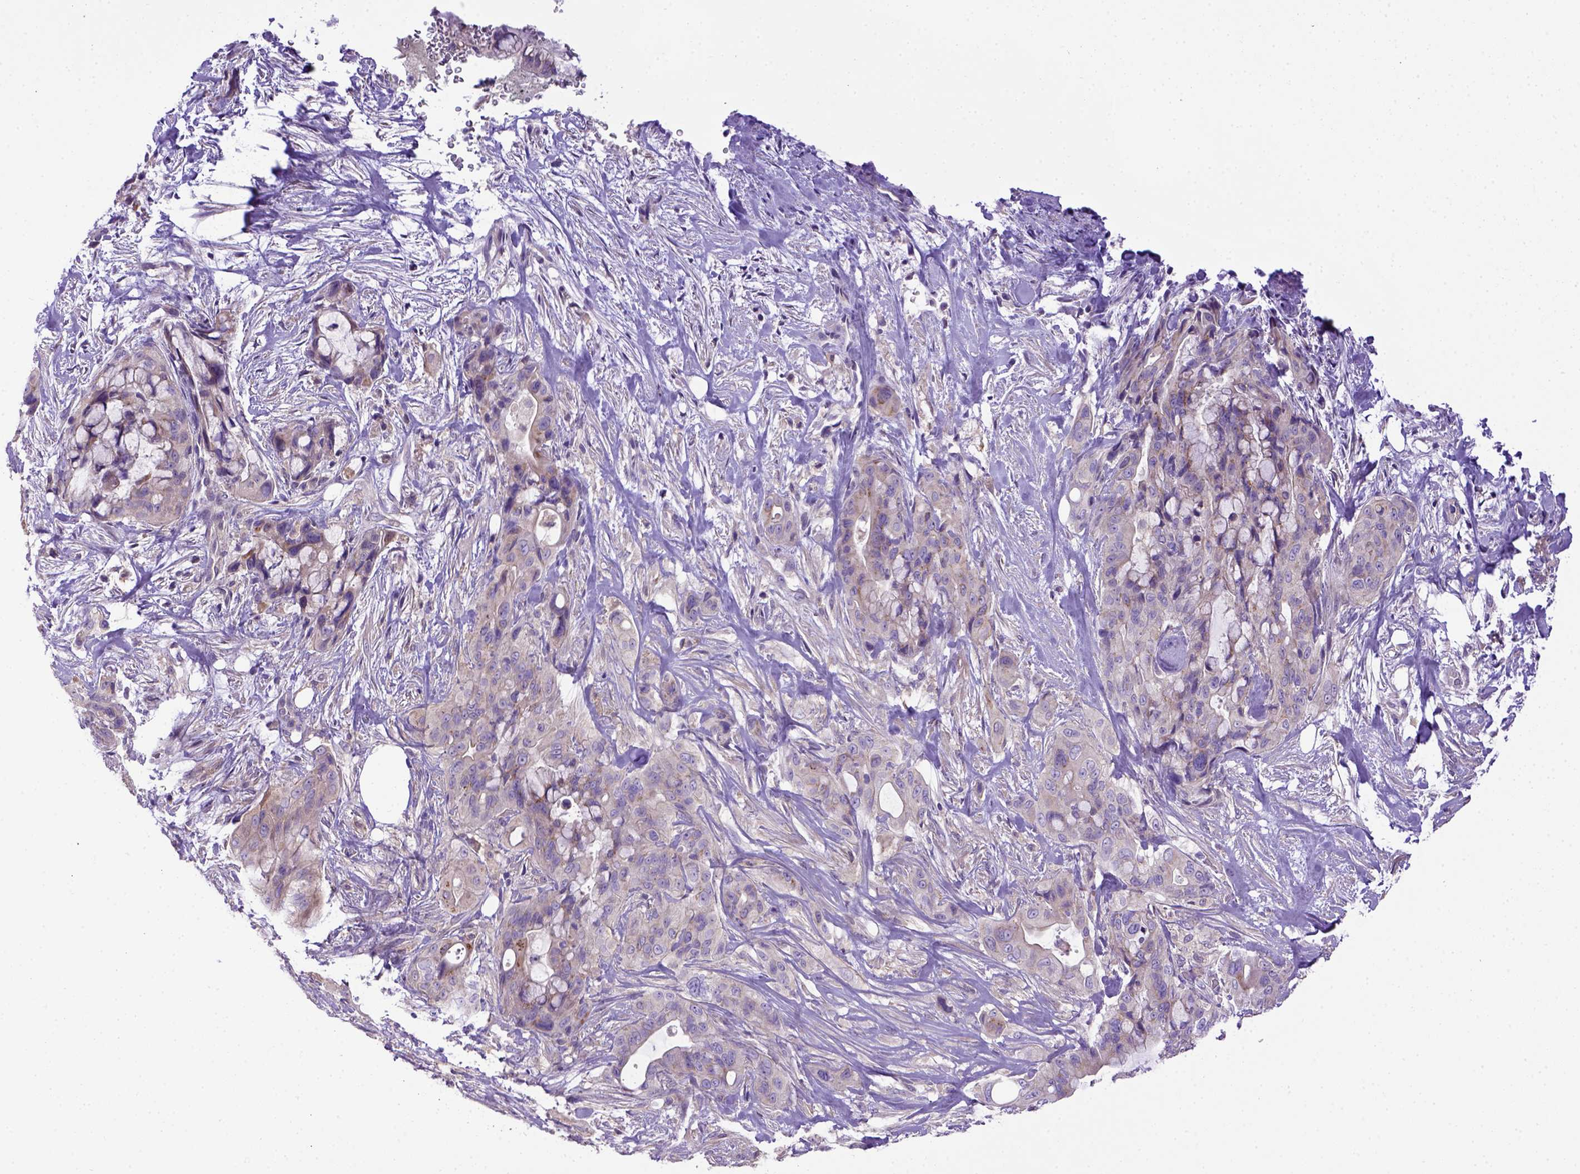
{"staining": {"intensity": "negative", "quantity": "none", "location": "none"}, "tissue": "pancreatic cancer", "cell_type": "Tumor cells", "image_type": "cancer", "snomed": [{"axis": "morphology", "description": "Adenocarcinoma, NOS"}, {"axis": "topography", "description": "Pancreas"}], "caption": "This is a photomicrograph of immunohistochemistry (IHC) staining of adenocarcinoma (pancreatic), which shows no staining in tumor cells.", "gene": "ADAM12", "patient": {"sex": "male", "age": 71}}